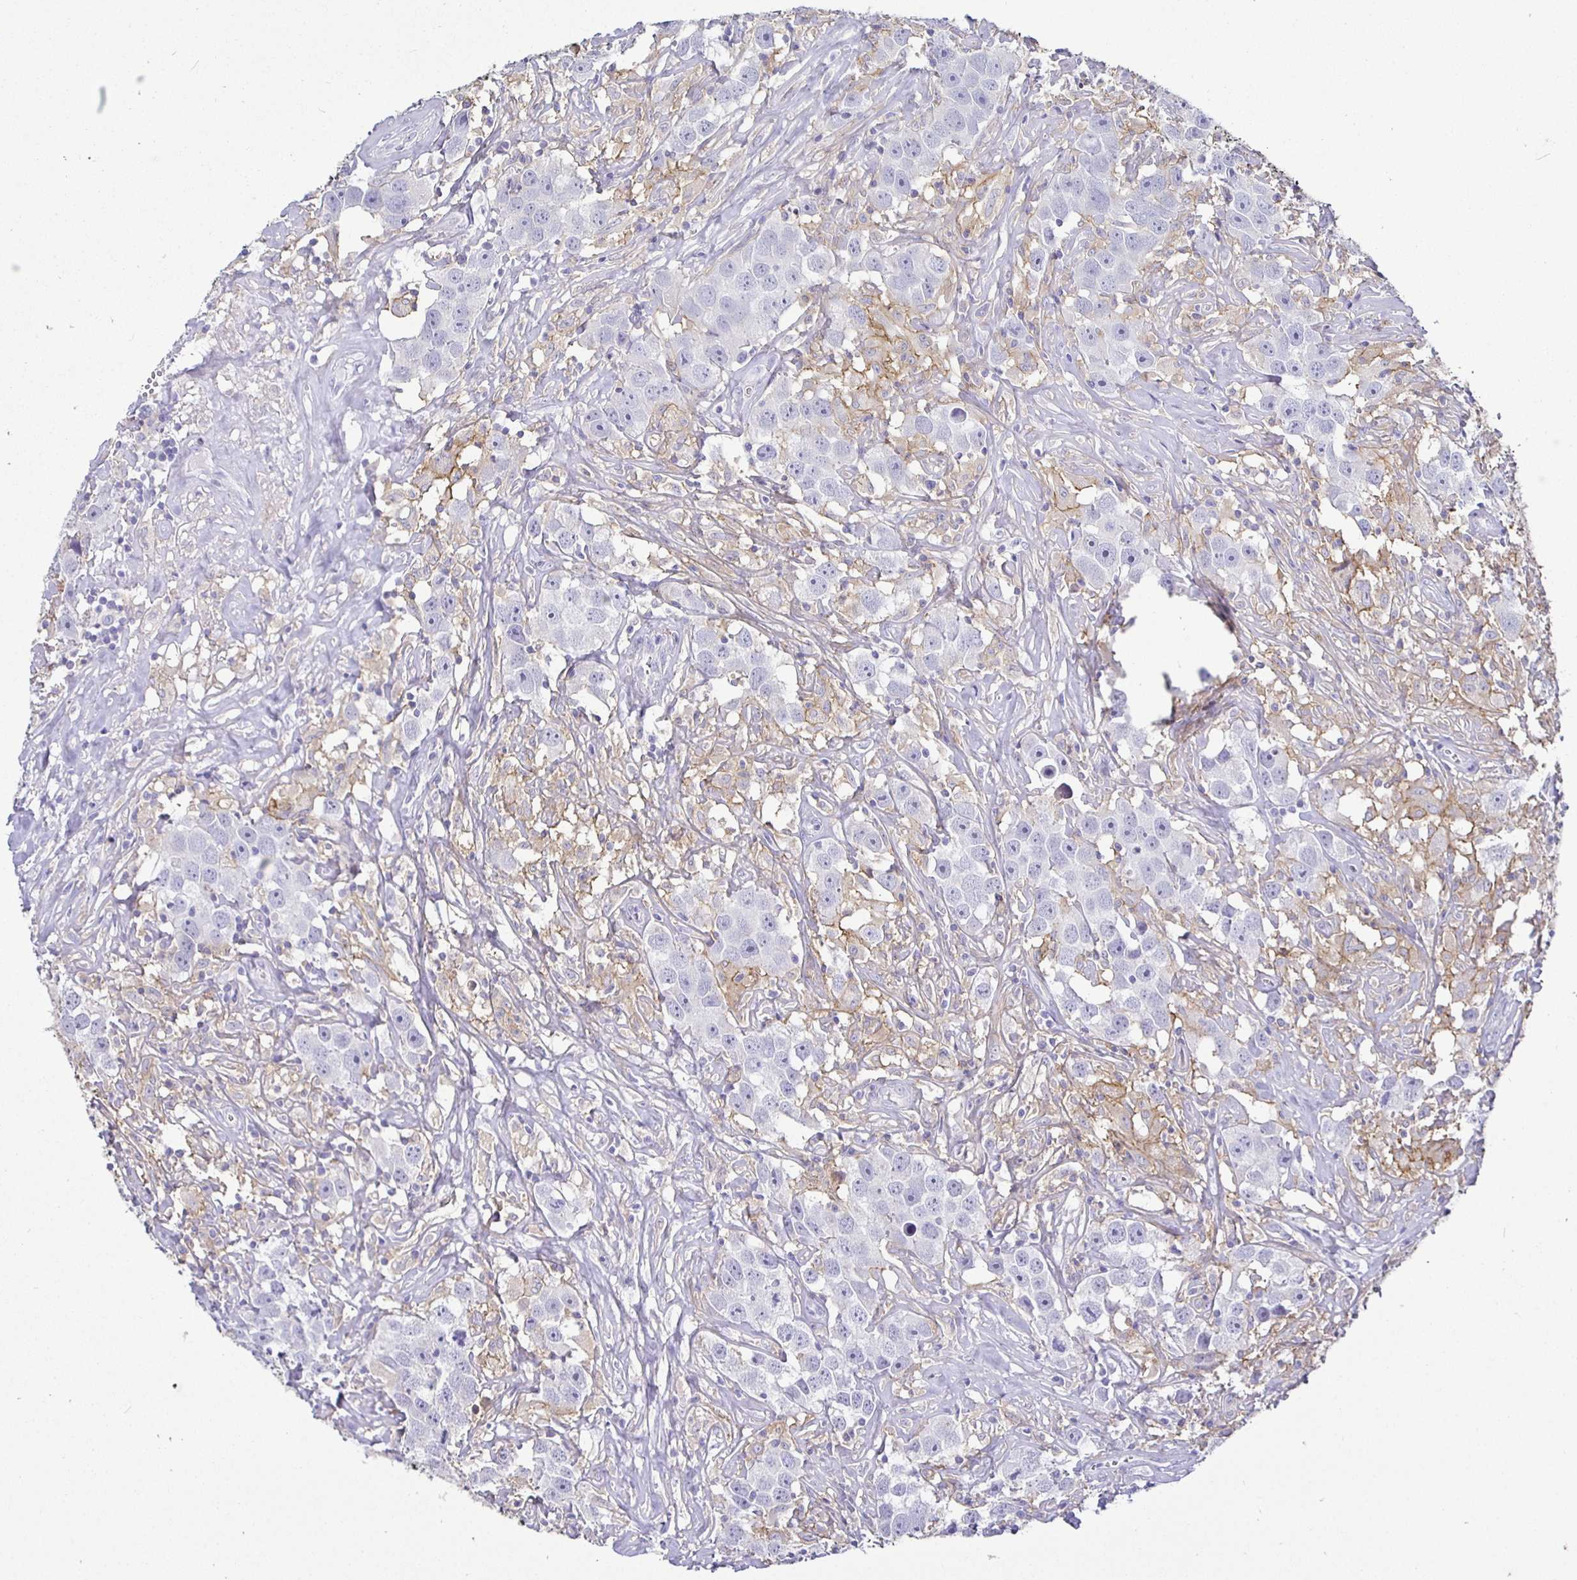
{"staining": {"intensity": "negative", "quantity": "none", "location": "none"}, "tissue": "testis cancer", "cell_type": "Tumor cells", "image_type": "cancer", "snomed": [{"axis": "morphology", "description": "Seminoma, NOS"}, {"axis": "topography", "description": "Testis"}], "caption": "IHC image of human seminoma (testis) stained for a protein (brown), which displays no expression in tumor cells. (Brightfield microscopy of DAB immunohistochemistry at high magnification).", "gene": "SIRPA", "patient": {"sex": "male", "age": 49}}